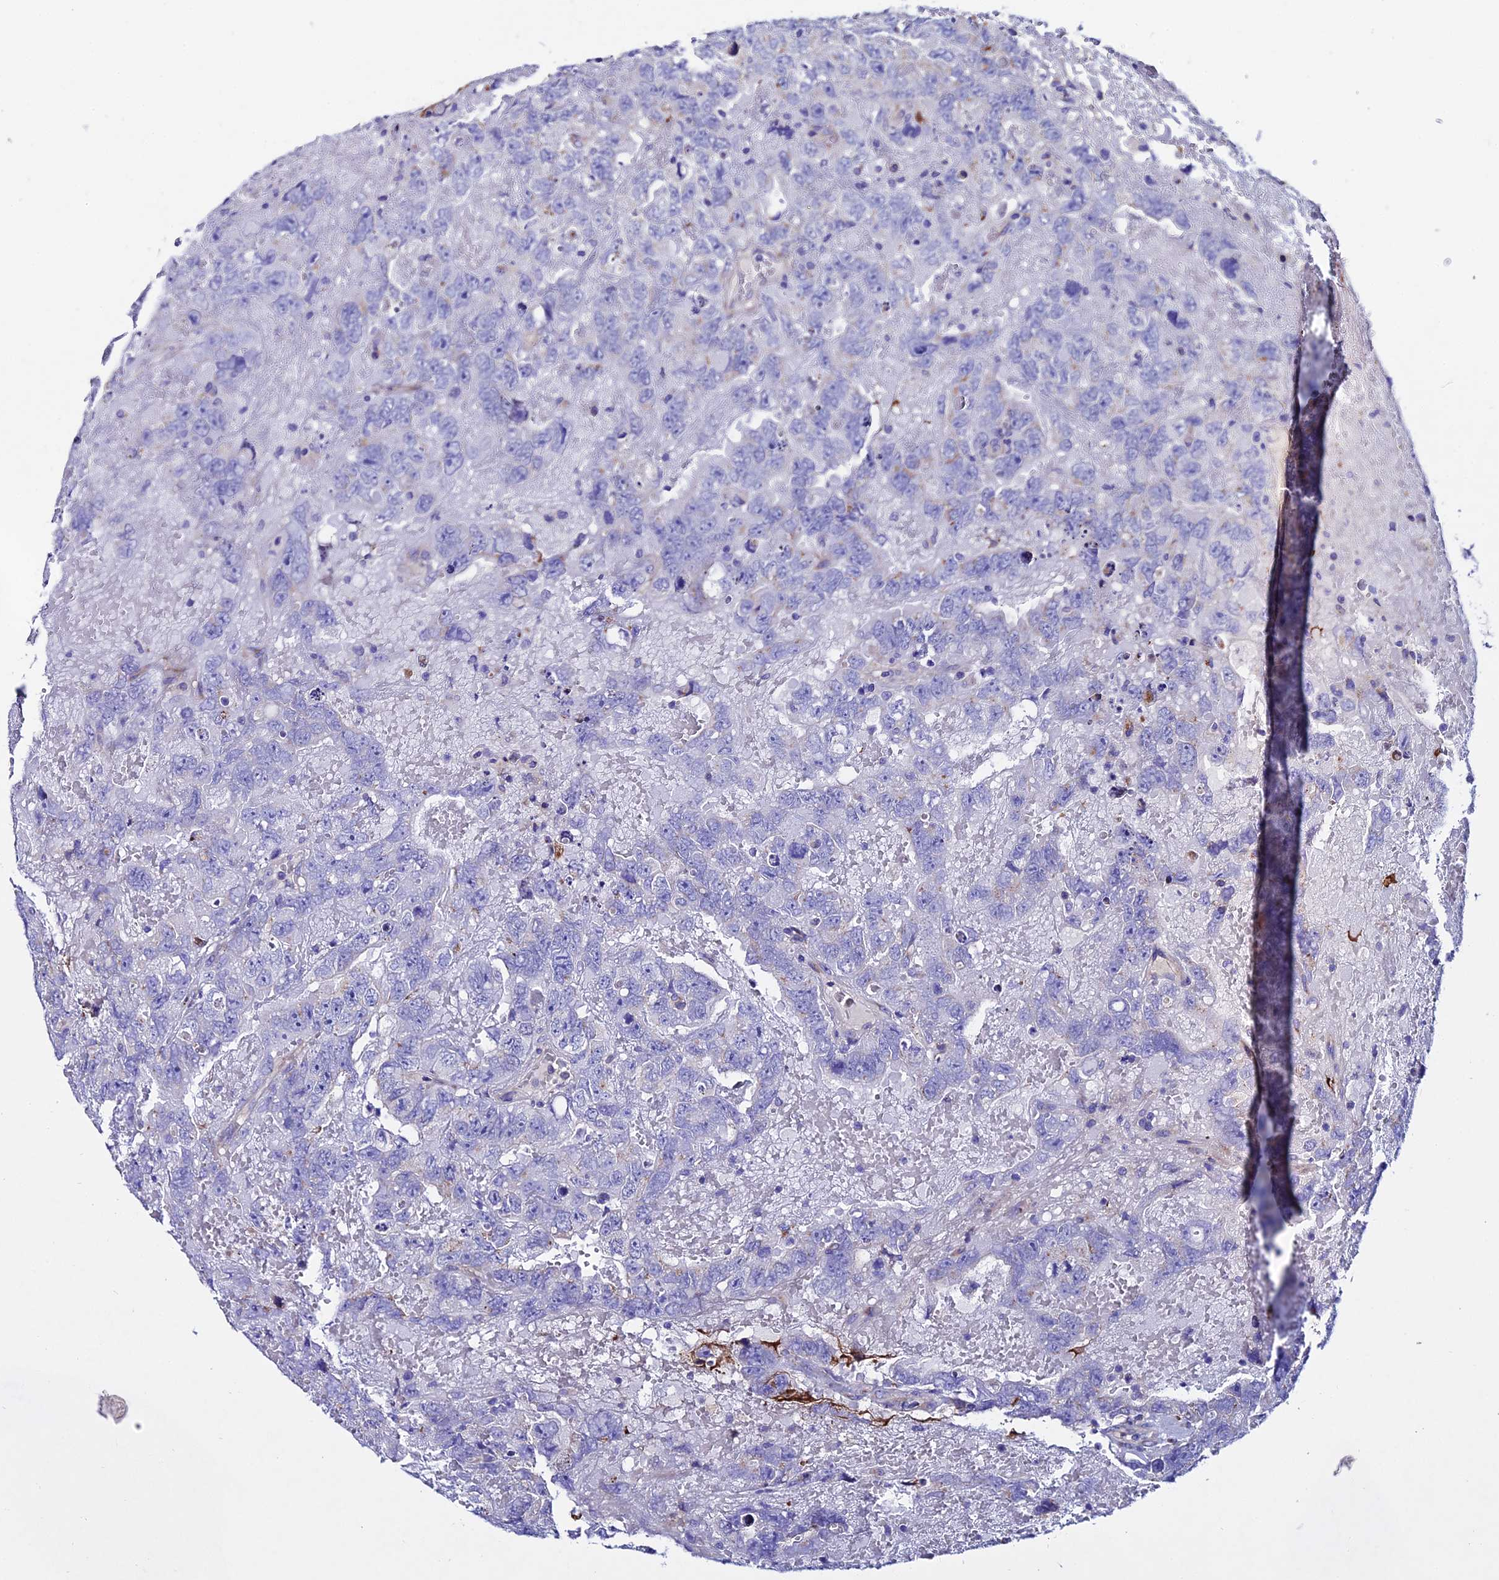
{"staining": {"intensity": "negative", "quantity": "none", "location": "none"}, "tissue": "testis cancer", "cell_type": "Tumor cells", "image_type": "cancer", "snomed": [{"axis": "morphology", "description": "Carcinoma, Embryonal, NOS"}, {"axis": "topography", "description": "Testis"}], "caption": "DAB immunohistochemical staining of testis cancer (embryonal carcinoma) displays no significant staining in tumor cells.", "gene": "OR51Q1", "patient": {"sex": "male", "age": 45}}